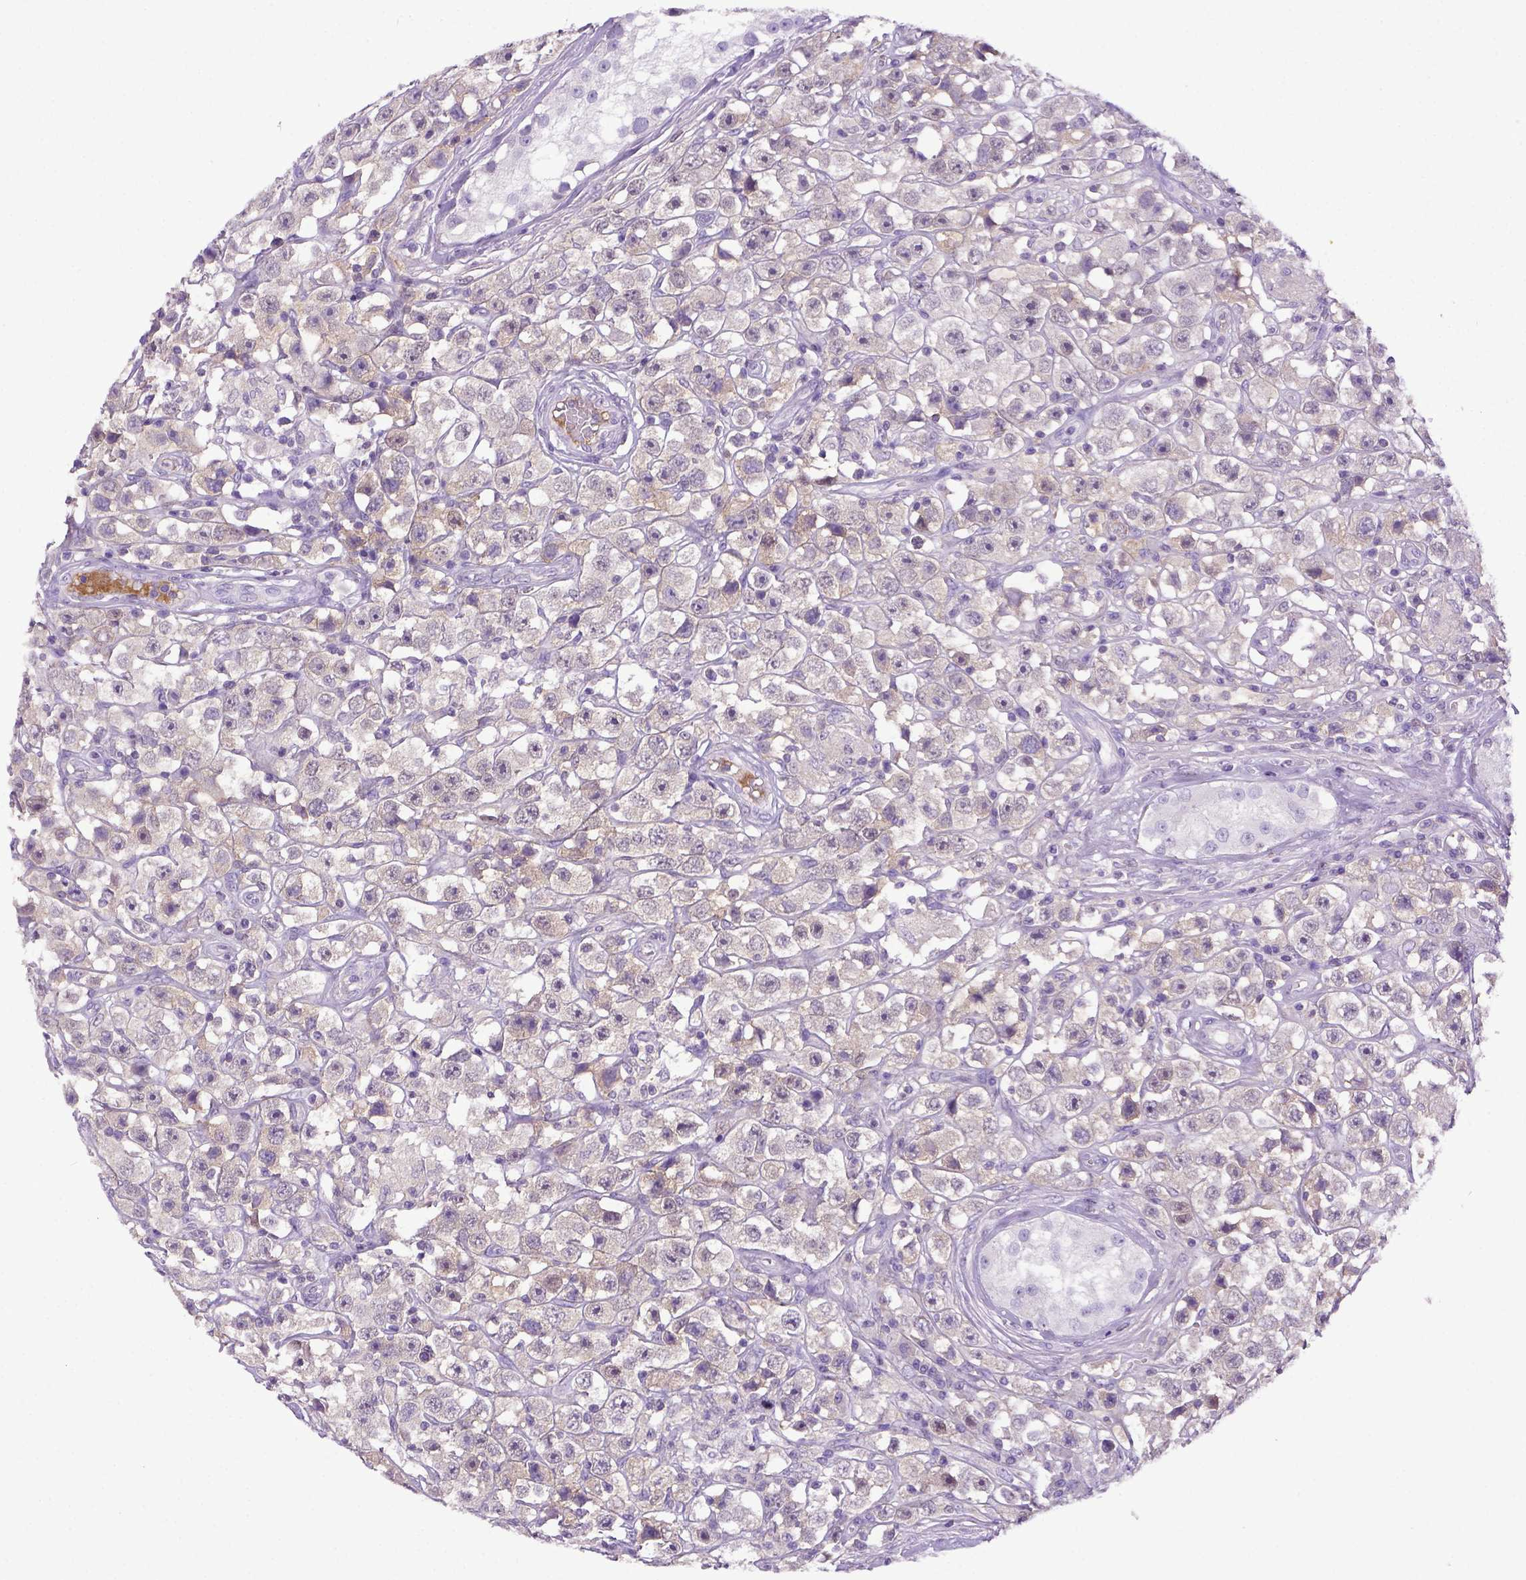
{"staining": {"intensity": "negative", "quantity": "none", "location": "none"}, "tissue": "testis cancer", "cell_type": "Tumor cells", "image_type": "cancer", "snomed": [{"axis": "morphology", "description": "Seminoma, NOS"}, {"axis": "topography", "description": "Testis"}], "caption": "An immunohistochemistry image of testis cancer is shown. There is no staining in tumor cells of testis cancer.", "gene": "ITIH4", "patient": {"sex": "male", "age": 45}}